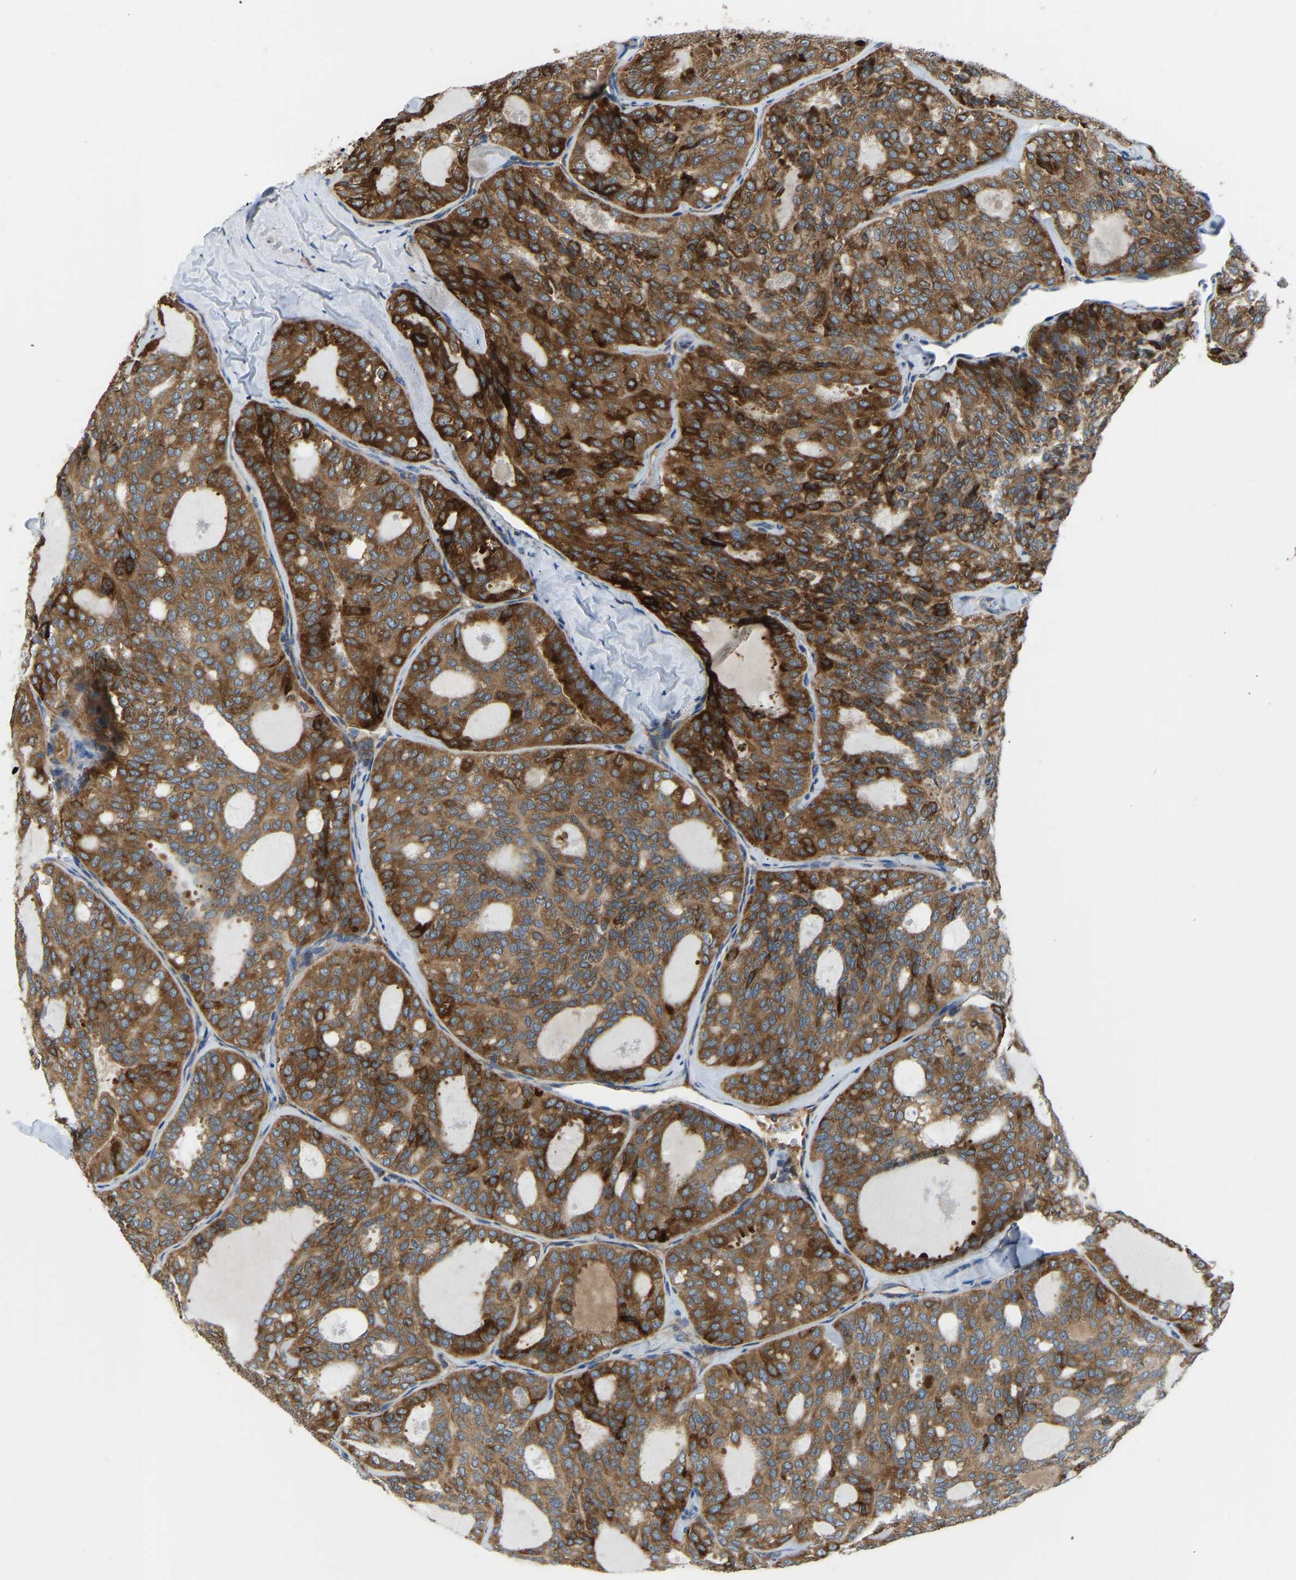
{"staining": {"intensity": "strong", "quantity": ">75%", "location": "cytoplasmic/membranous"}, "tissue": "thyroid cancer", "cell_type": "Tumor cells", "image_type": "cancer", "snomed": [{"axis": "morphology", "description": "Follicular adenoma carcinoma, NOS"}, {"axis": "topography", "description": "Thyroid gland"}], "caption": "A micrograph of thyroid cancer stained for a protein exhibits strong cytoplasmic/membranous brown staining in tumor cells.", "gene": "RBP1", "patient": {"sex": "male", "age": 75}}